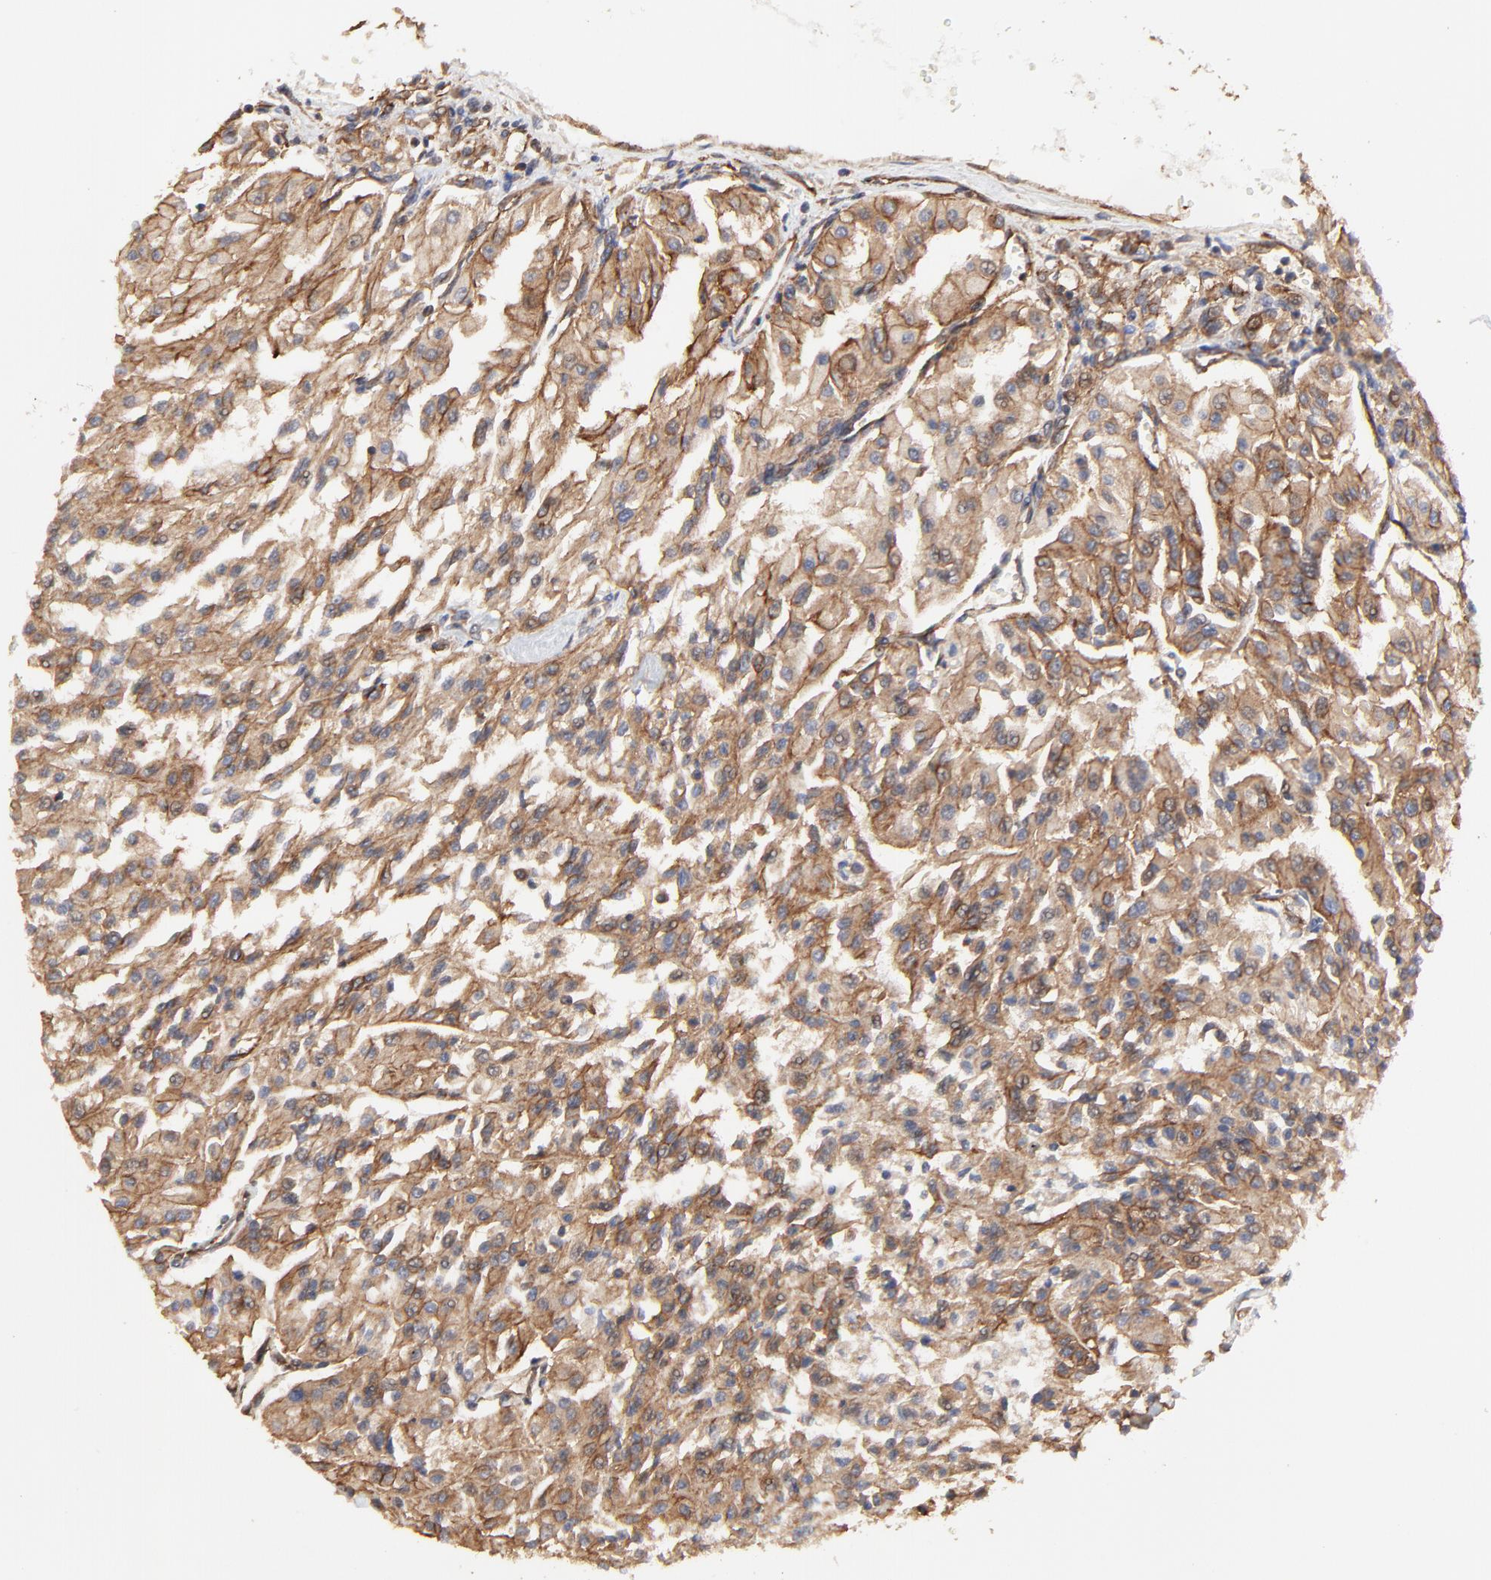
{"staining": {"intensity": "moderate", "quantity": ">75%", "location": "cytoplasmic/membranous"}, "tissue": "renal cancer", "cell_type": "Tumor cells", "image_type": "cancer", "snomed": [{"axis": "morphology", "description": "Adenocarcinoma, NOS"}, {"axis": "topography", "description": "Kidney"}], "caption": "Adenocarcinoma (renal) stained with a brown dye displays moderate cytoplasmic/membranous positive staining in approximately >75% of tumor cells.", "gene": "ARMT1", "patient": {"sex": "male", "age": 78}}